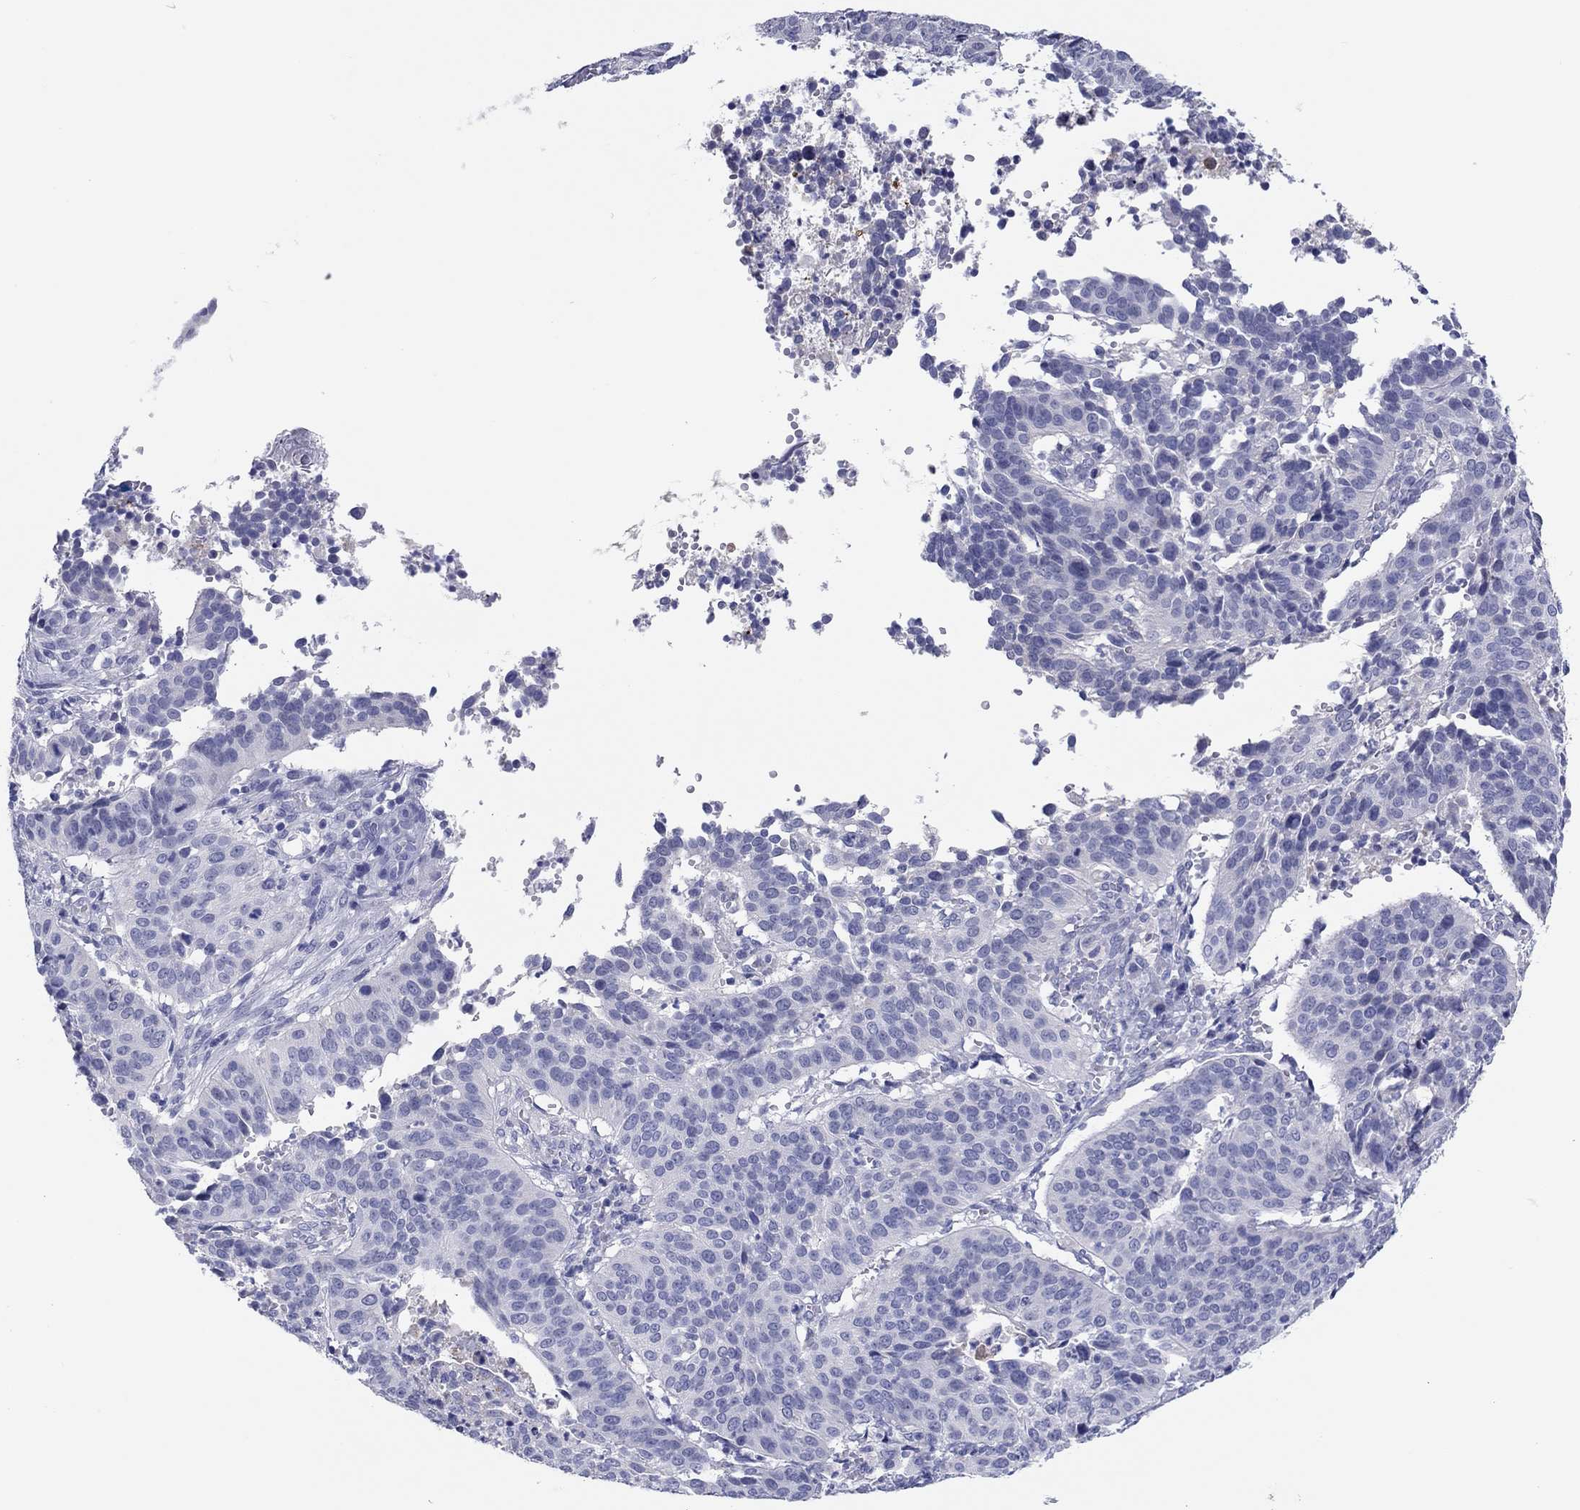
{"staining": {"intensity": "negative", "quantity": "none", "location": "none"}, "tissue": "cervical cancer", "cell_type": "Tumor cells", "image_type": "cancer", "snomed": [{"axis": "morphology", "description": "Normal tissue, NOS"}, {"axis": "morphology", "description": "Squamous cell carcinoma, NOS"}, {"axis": "topography", "description": "Cervix"}], "caption": "Tumor cells are negative for brown protein staining in cervical cancer.", "gene": "ERICH3", "patient": {"sex": "female", "age": 39}}